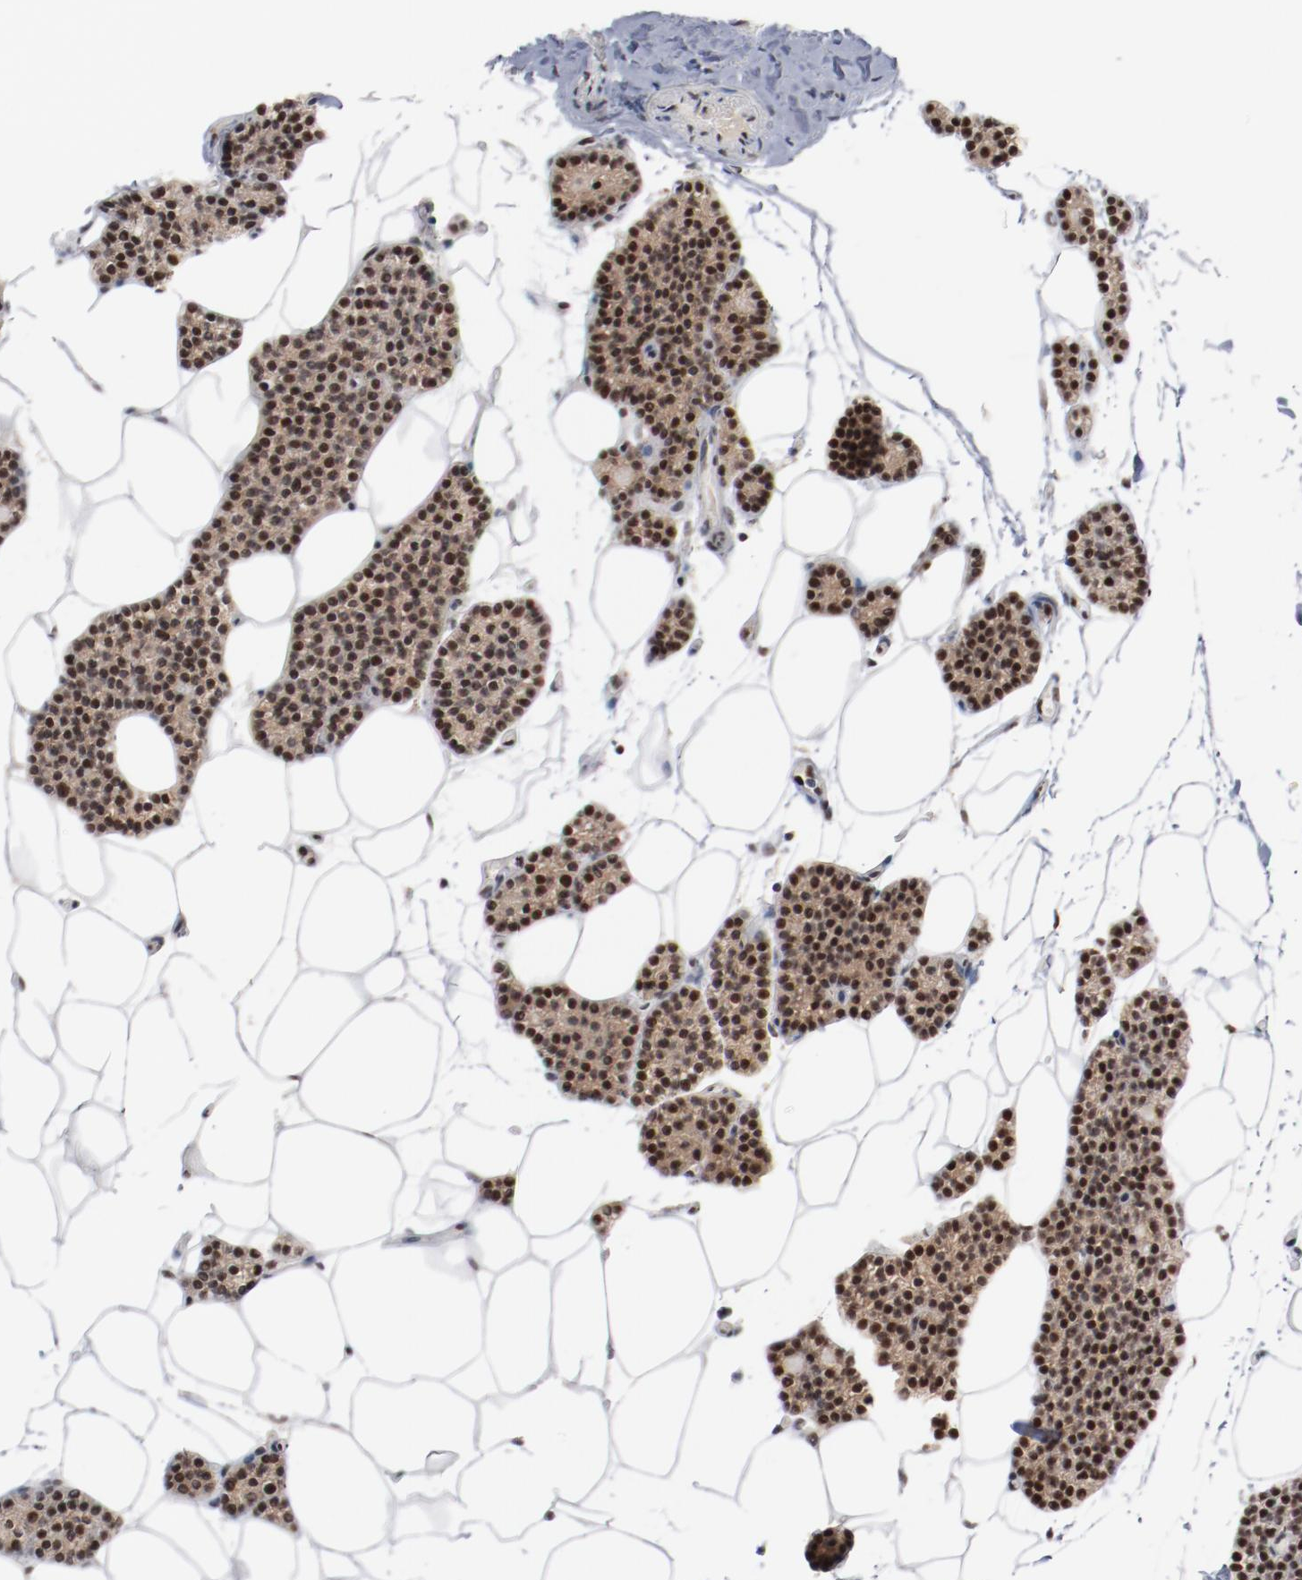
{"staining": {"intensity": "strong", "quantity": ">75%", "location": "cytoplasmic/membranous,nuclear"}, "tissue": "parathyroid gland", "cell_type": "Glandular cells", "image_type": "normal", "snomed": [{"axis": "morphology", "description": "Normal tissue, NOS"}, {"axis": "topography", "description": "Parathyroid gland"}], "caption": "This histopathology image demonstrates IHC staining of benign parathyroid gland, with high strong cytoplasmic/membranous,nuclear expression in about >75% of glandular cells.", "gene": "BUB3", "patient": {"sex": "female", "age": 66}}